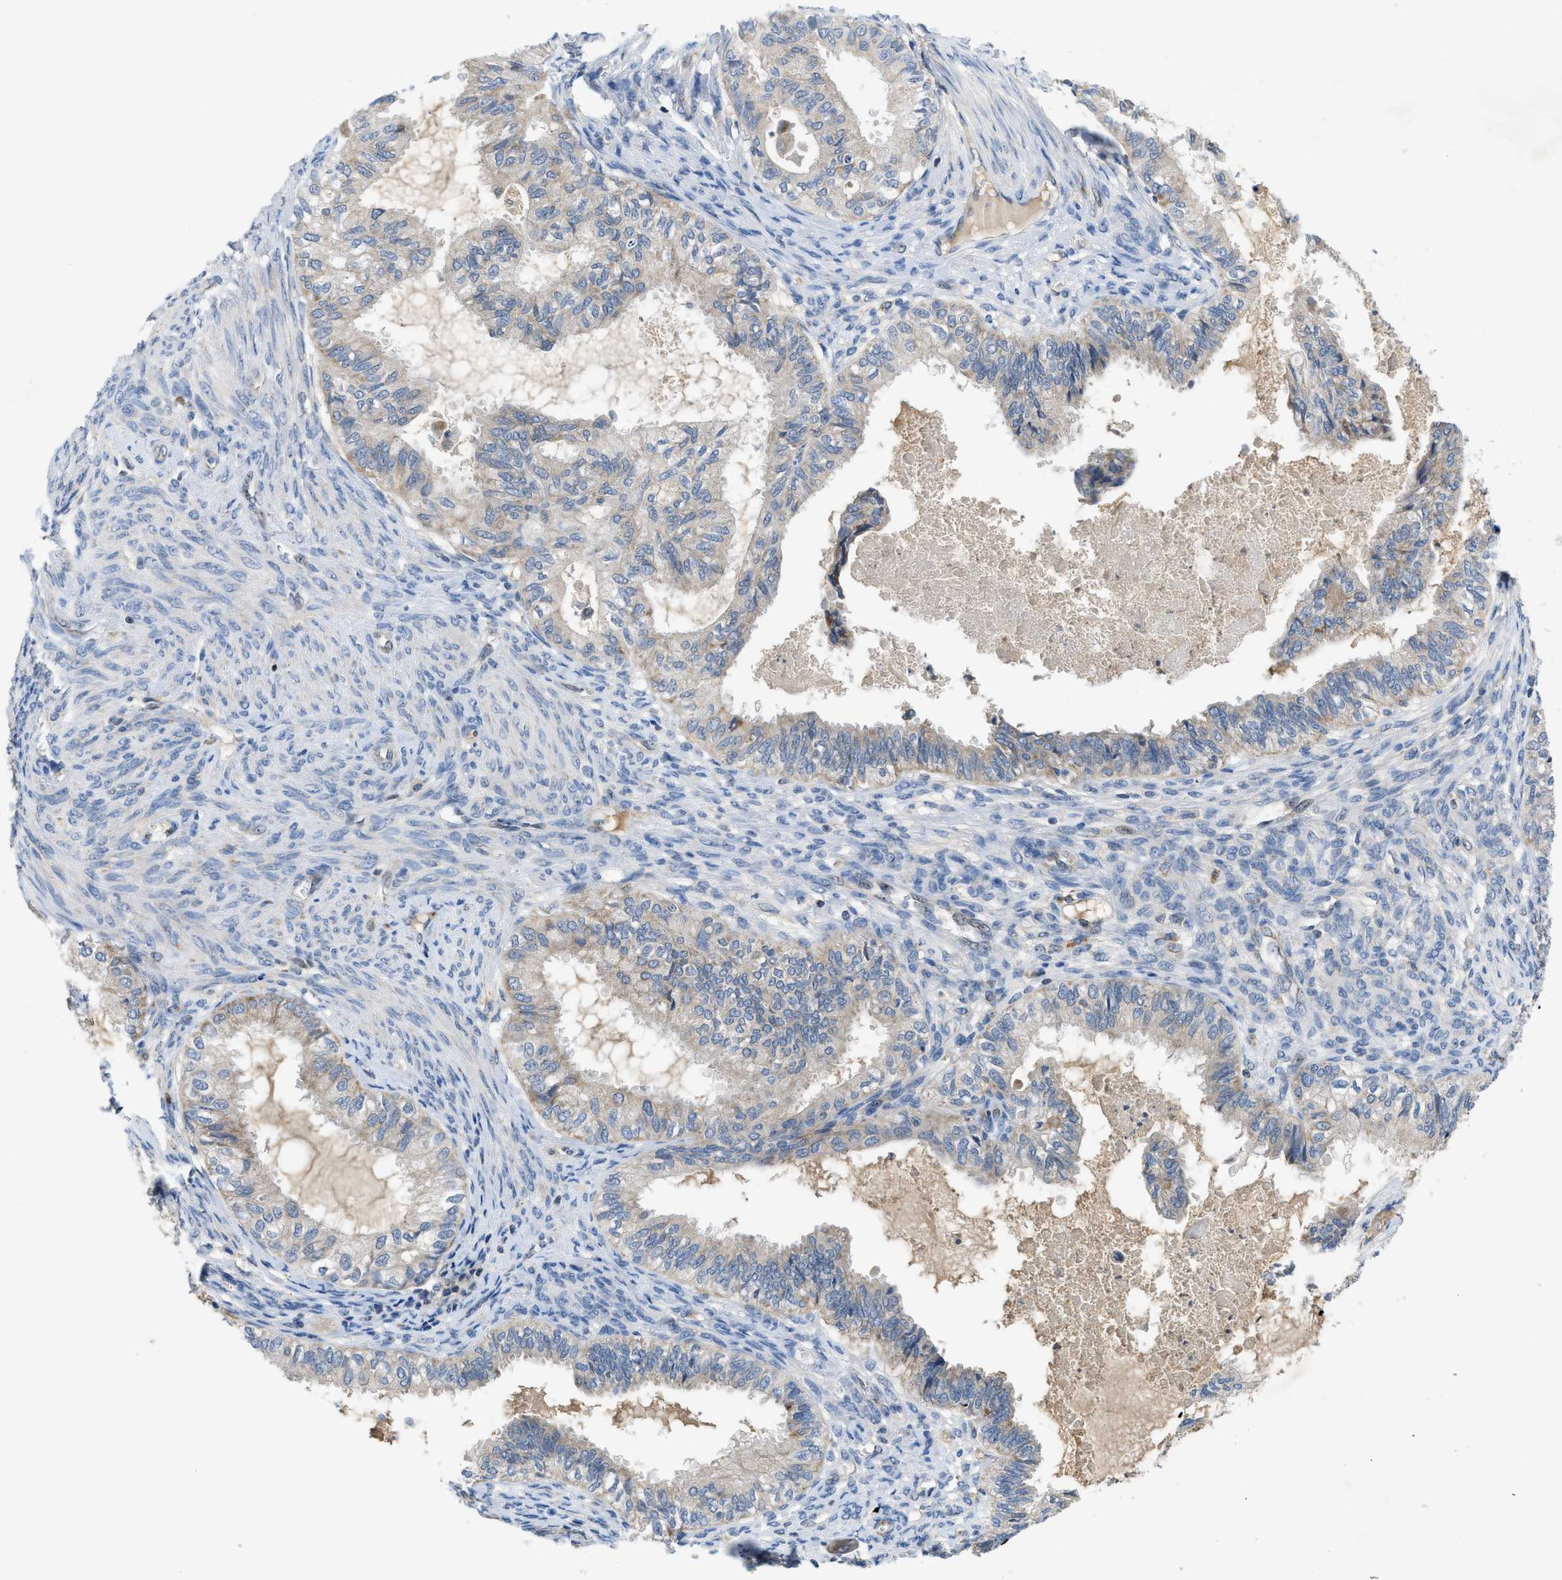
{"staining": {"intensity": "weak", "quantity": "<25%", "location": "cytoplasmic/membranous"}, "tissue": "cervical cancer", "cell_type": "Tumor cells", "image_type": "cancer", "snomed": [{"axis": "morphology", "description": "Normal tissue, NOS"}, {"axis": "morphology", "description": "Adenocarcinoma, NOS"}, {"axis": "topography", "description": "Cervix"}, {"axis": "topography", "description": "Endometrium"}], "caption": "DAB immunohistochemical staining of human adenocarcinoma (cervical) reveals no significant staining in tumor cells.", "gene": "PNKD", "patient": {"sex": "female", "age": 86}}